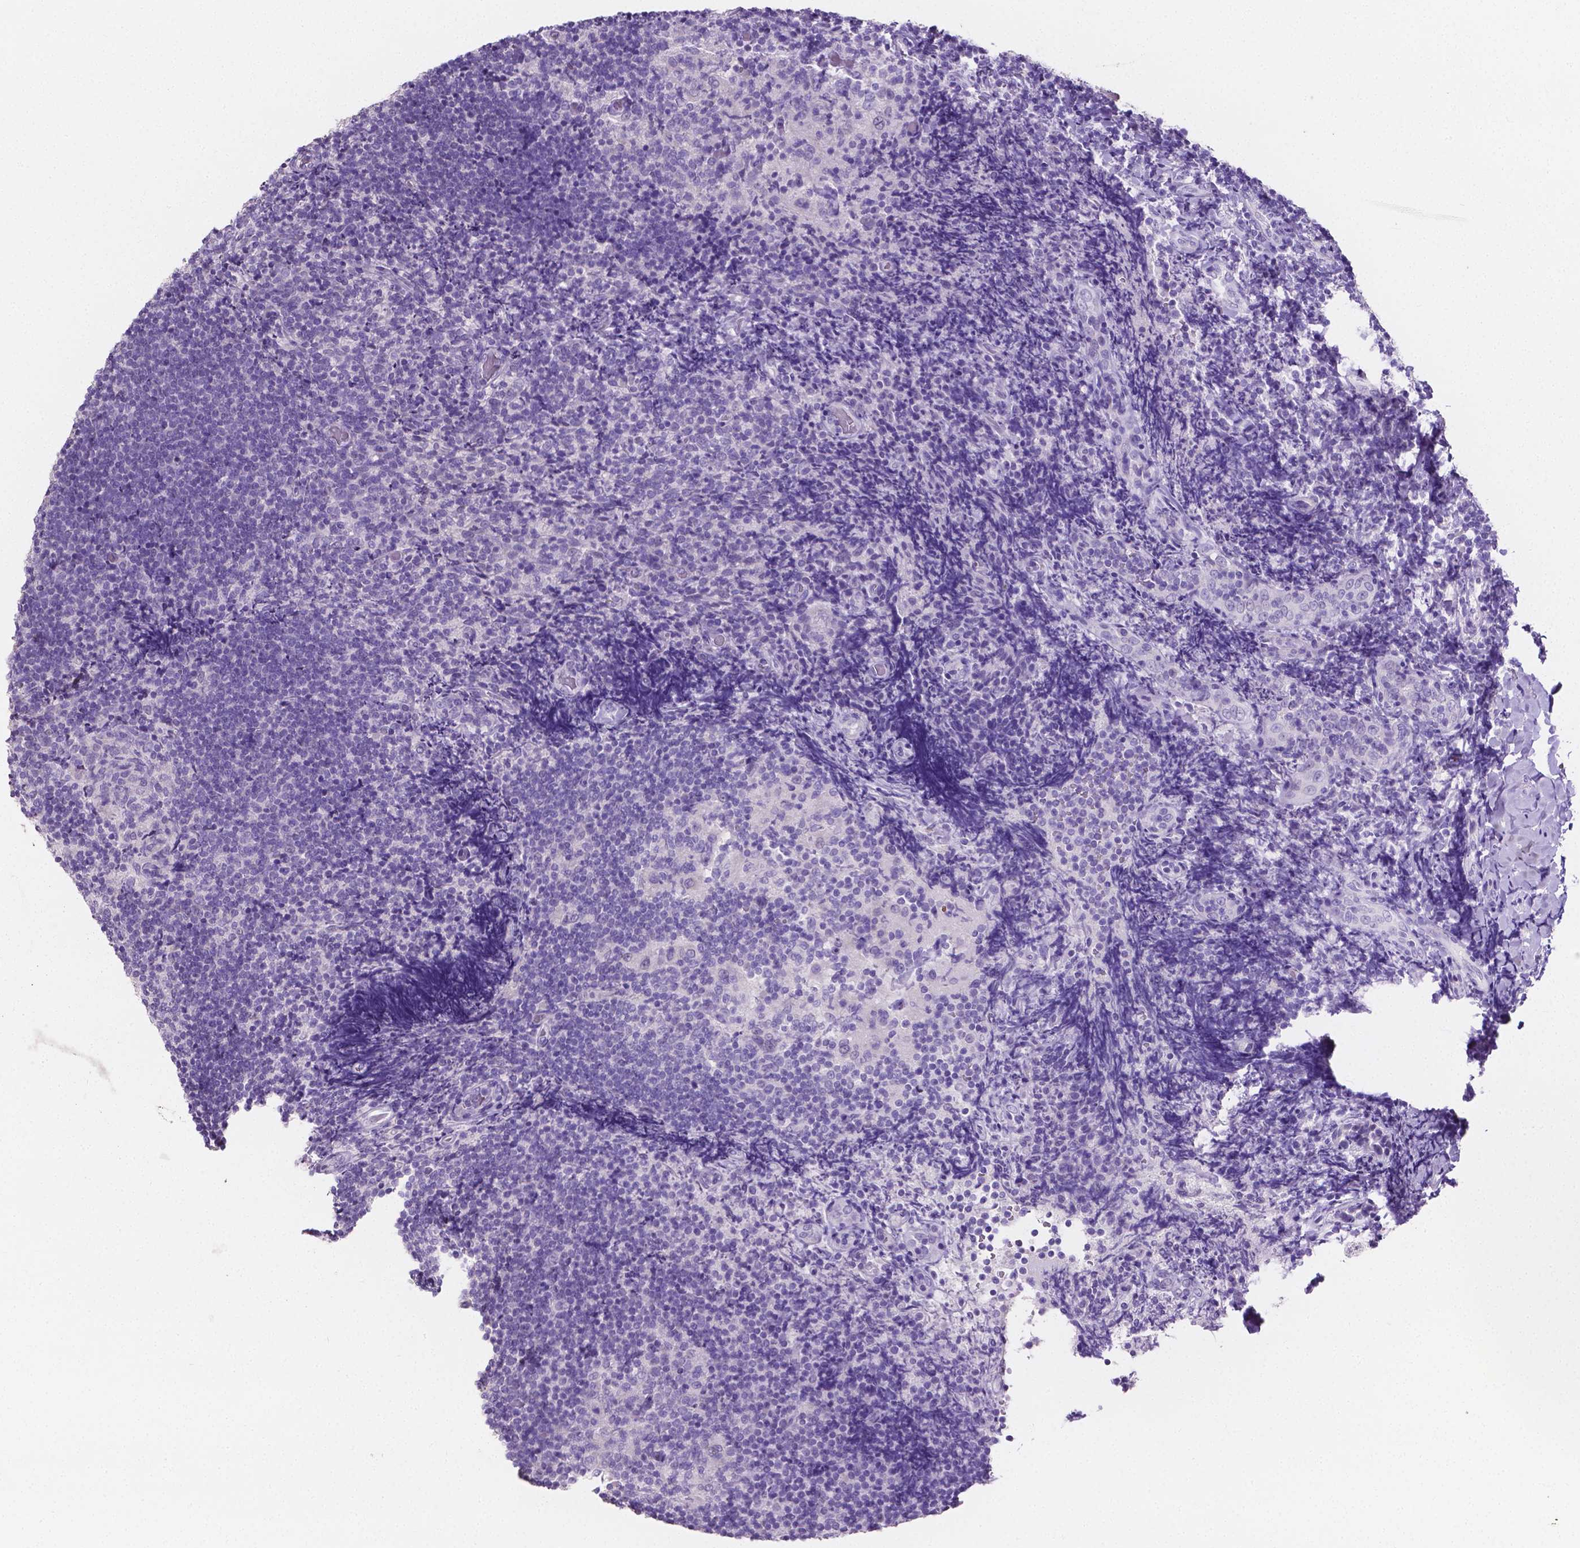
{"staining": {"intensity": "negative", "quantity": "none", "location": "none"}, "tissue": "tonsil", "cell_type": "Germinal center cells", "image_type": "normal", "snomed": [{"axis": "morphology", "description": "Normal tissue, NOS"}, {"axis": "topography", "description": "Tonsil"}], "caption": "Immunohistochemical staining of benign human tonsil exhibits no significant positivity in germinal center cells.", "gene": "SLC22A2", "patient": {"sex": "female", "age": 10}}